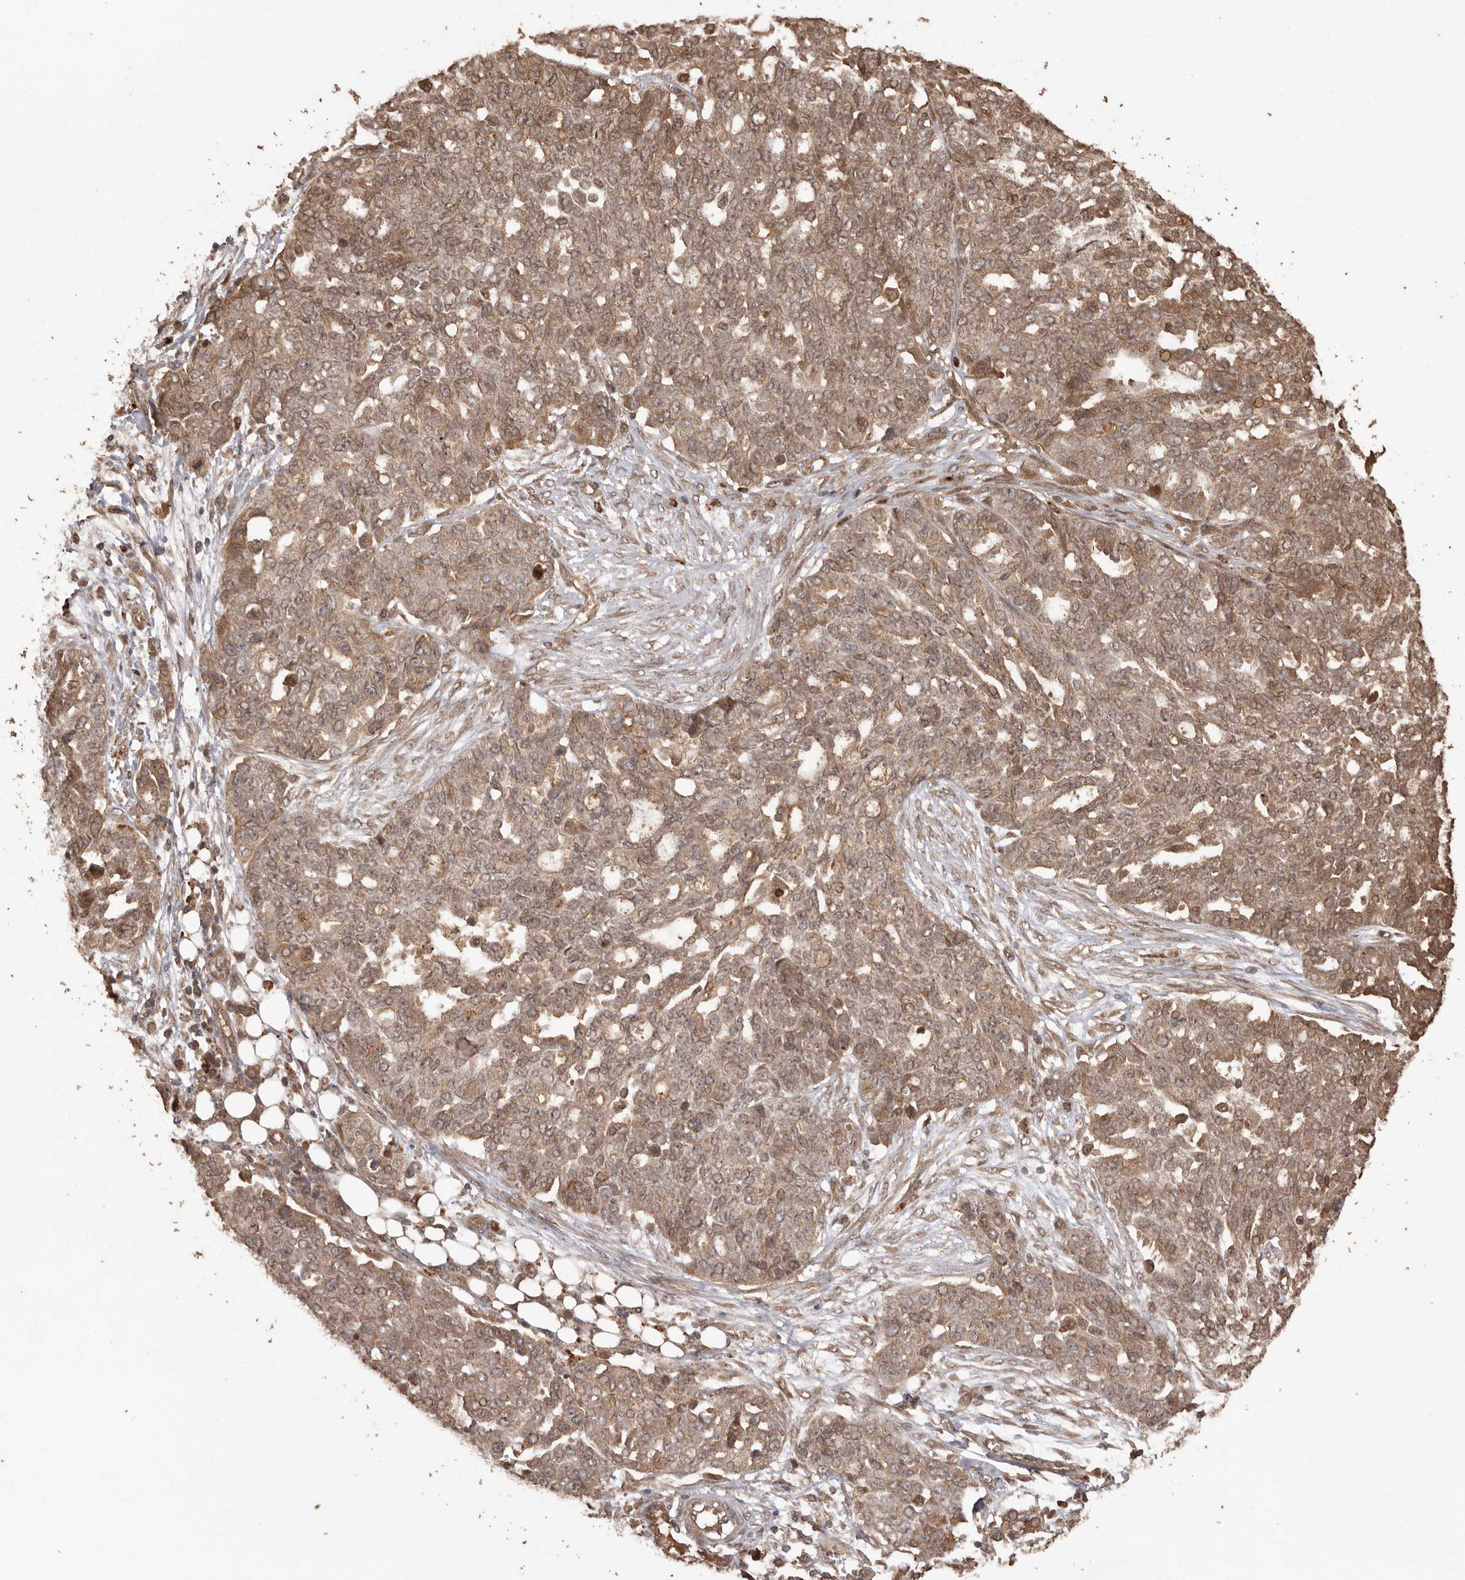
{"staining": {"intensity": "moderate", "quantity": ">75%", "location": "cytoplasmic/membranous,nuclear"}, "tissue": "ovarian cancer", "cell_type": "Tumor cells", "image_type": "cancer", "snomed": [{"axis": "morphology", "description": "Cystadenocarcinoma, serous, NOS"}, {"axis": "topography", "description": "Soft tissue"}, {"axis": "topography", "description": "Ovary"}], "caption": "High-power microscopy captured an immunohistochemistry image of ovarian serous cystadenocarcinoma, revealing moderate cytoplasmic/membranous and nuclear positivity in approximately >75% of tumor cells.", "gene": "NUP43", "patient": {"sex": "female", "age": 57}}